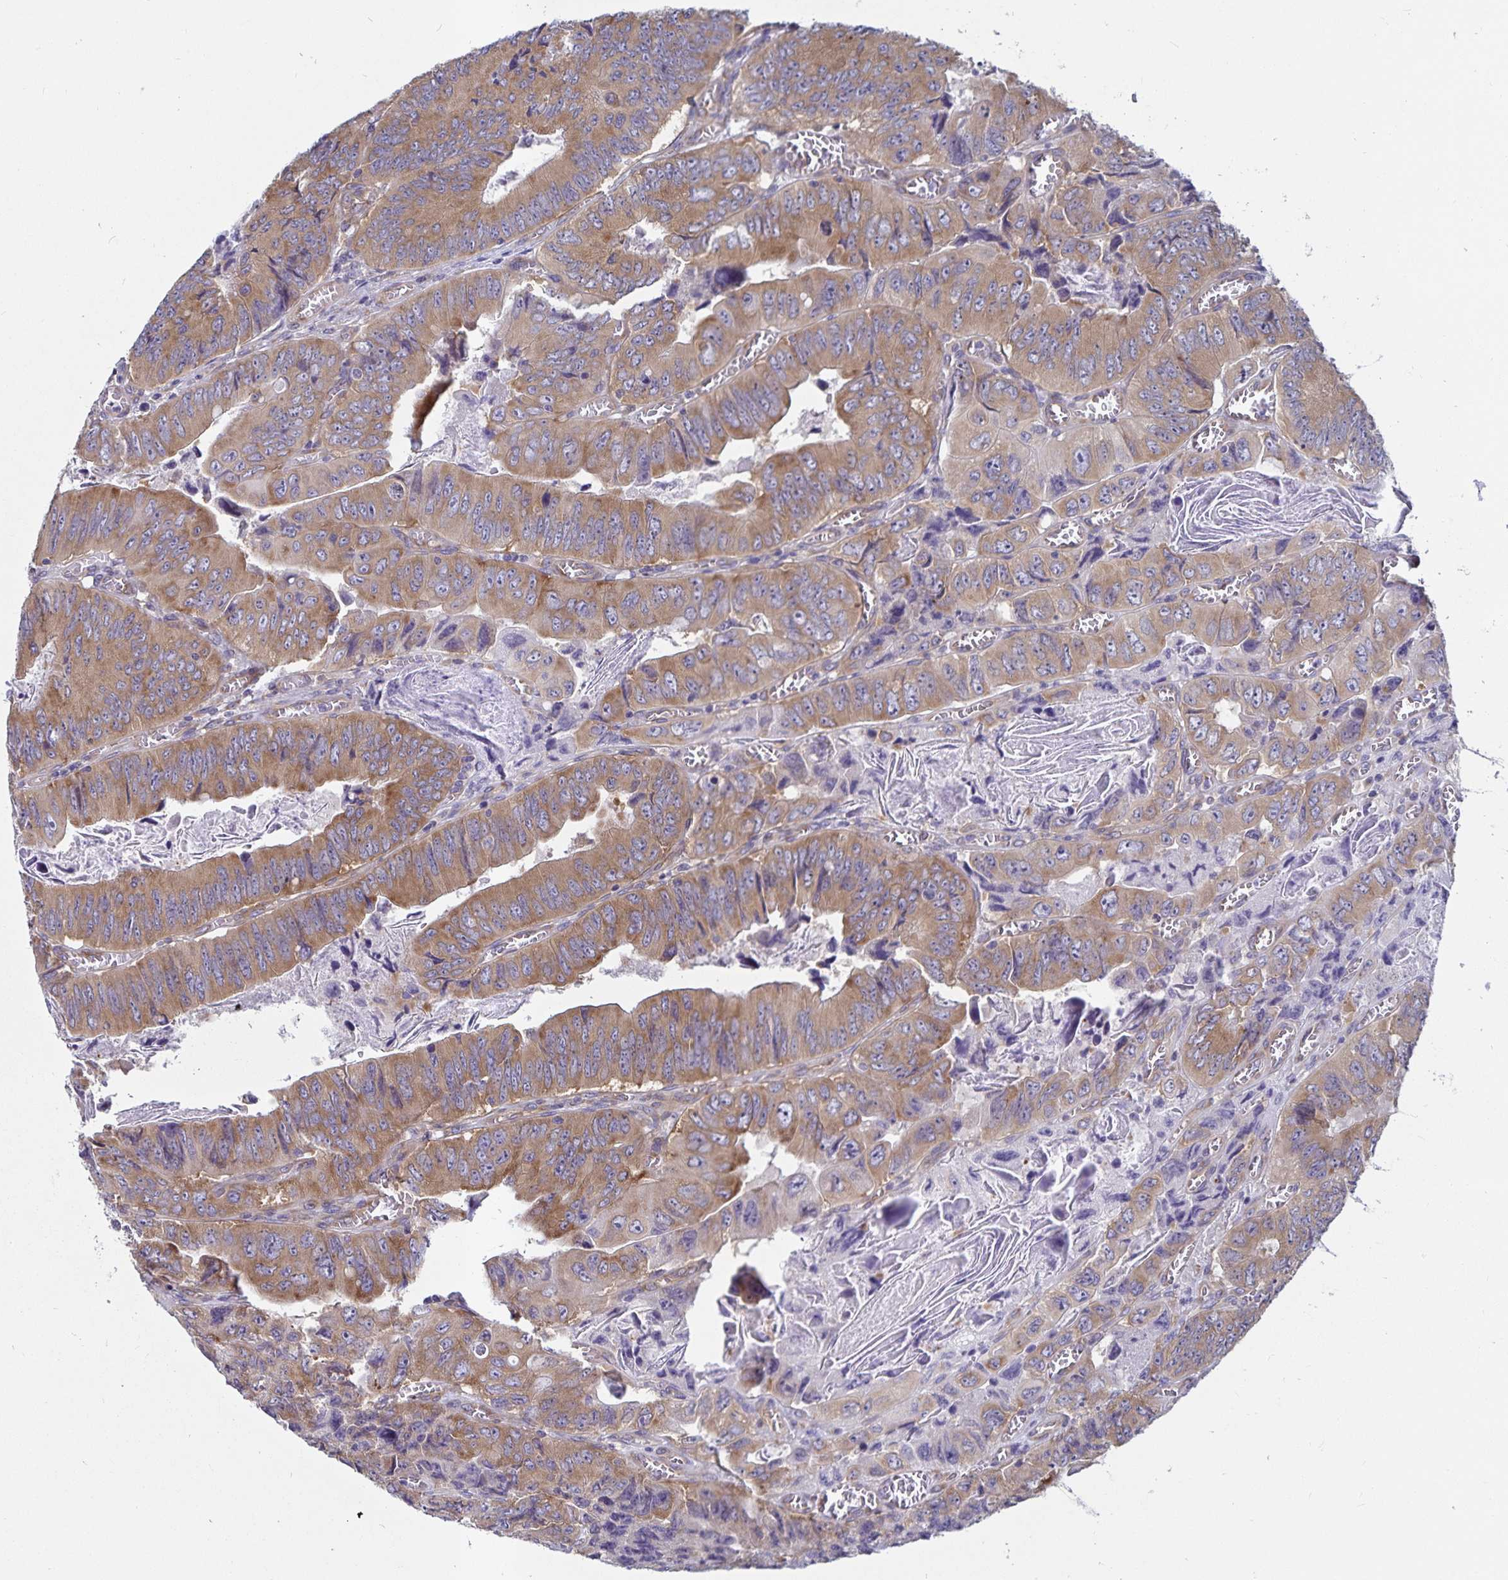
{"staining": {"intensity": "moderate", "quantity": ">75%", "location": "cytoplasmic/membranous"}, "tissue": "colorectal cancer", "cell_type": "Tumor cells", "image_type": "cancer", "snomed": [{"axis": "morphology", "description": "Adenocarcinoma, NOS"}, {"axis": "topography", "description": "Colon"}], "caption": "Colorectal adenocarcinoma tissue demonstrates moderate cytoplasmic/membranous expression in approximately >75% of tumor cells", "gene": "FAM120A", "patient": {"sex": "female", "age": 84}}